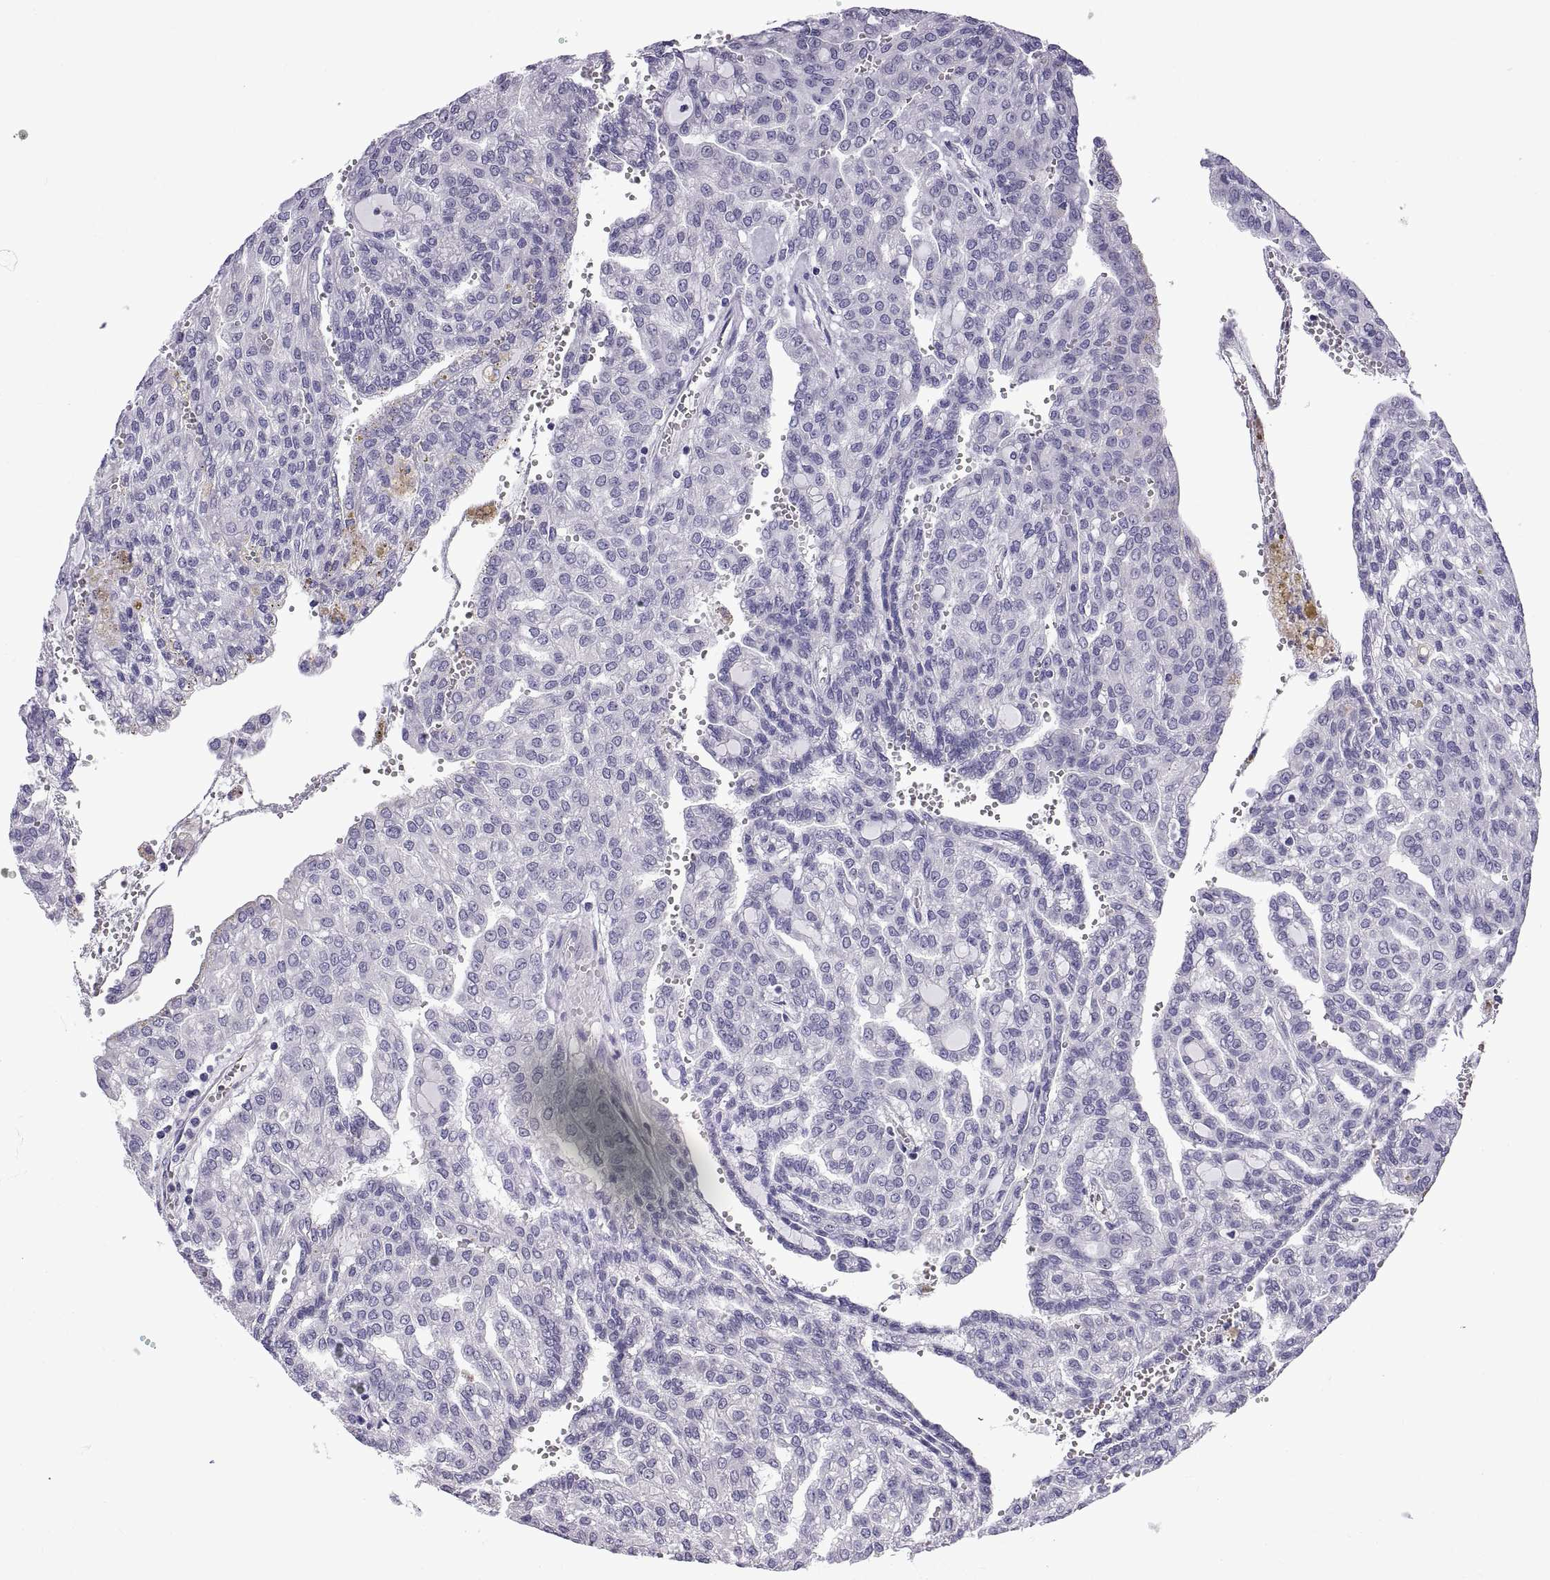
{"staining": {"intensity": "negative", "quantity": "none", "location": "none"}, "tissue": "renal cancer", "cell_type": "Tumor cells", "image_type": "cancer", "snomed": [{"axis": "morphology", "description": "Adenocarcinoma, NOS"}, {"axis": "topography", "description": "Kidney"}], "caption": "Tumor cells are negative for brown protein staining in renal cancer. (Brightfield microscopy of DAB immunohistochemistry at high magnification).", "gene": "SPDYE1", "patient": {"sex": "male", "age": 63}}